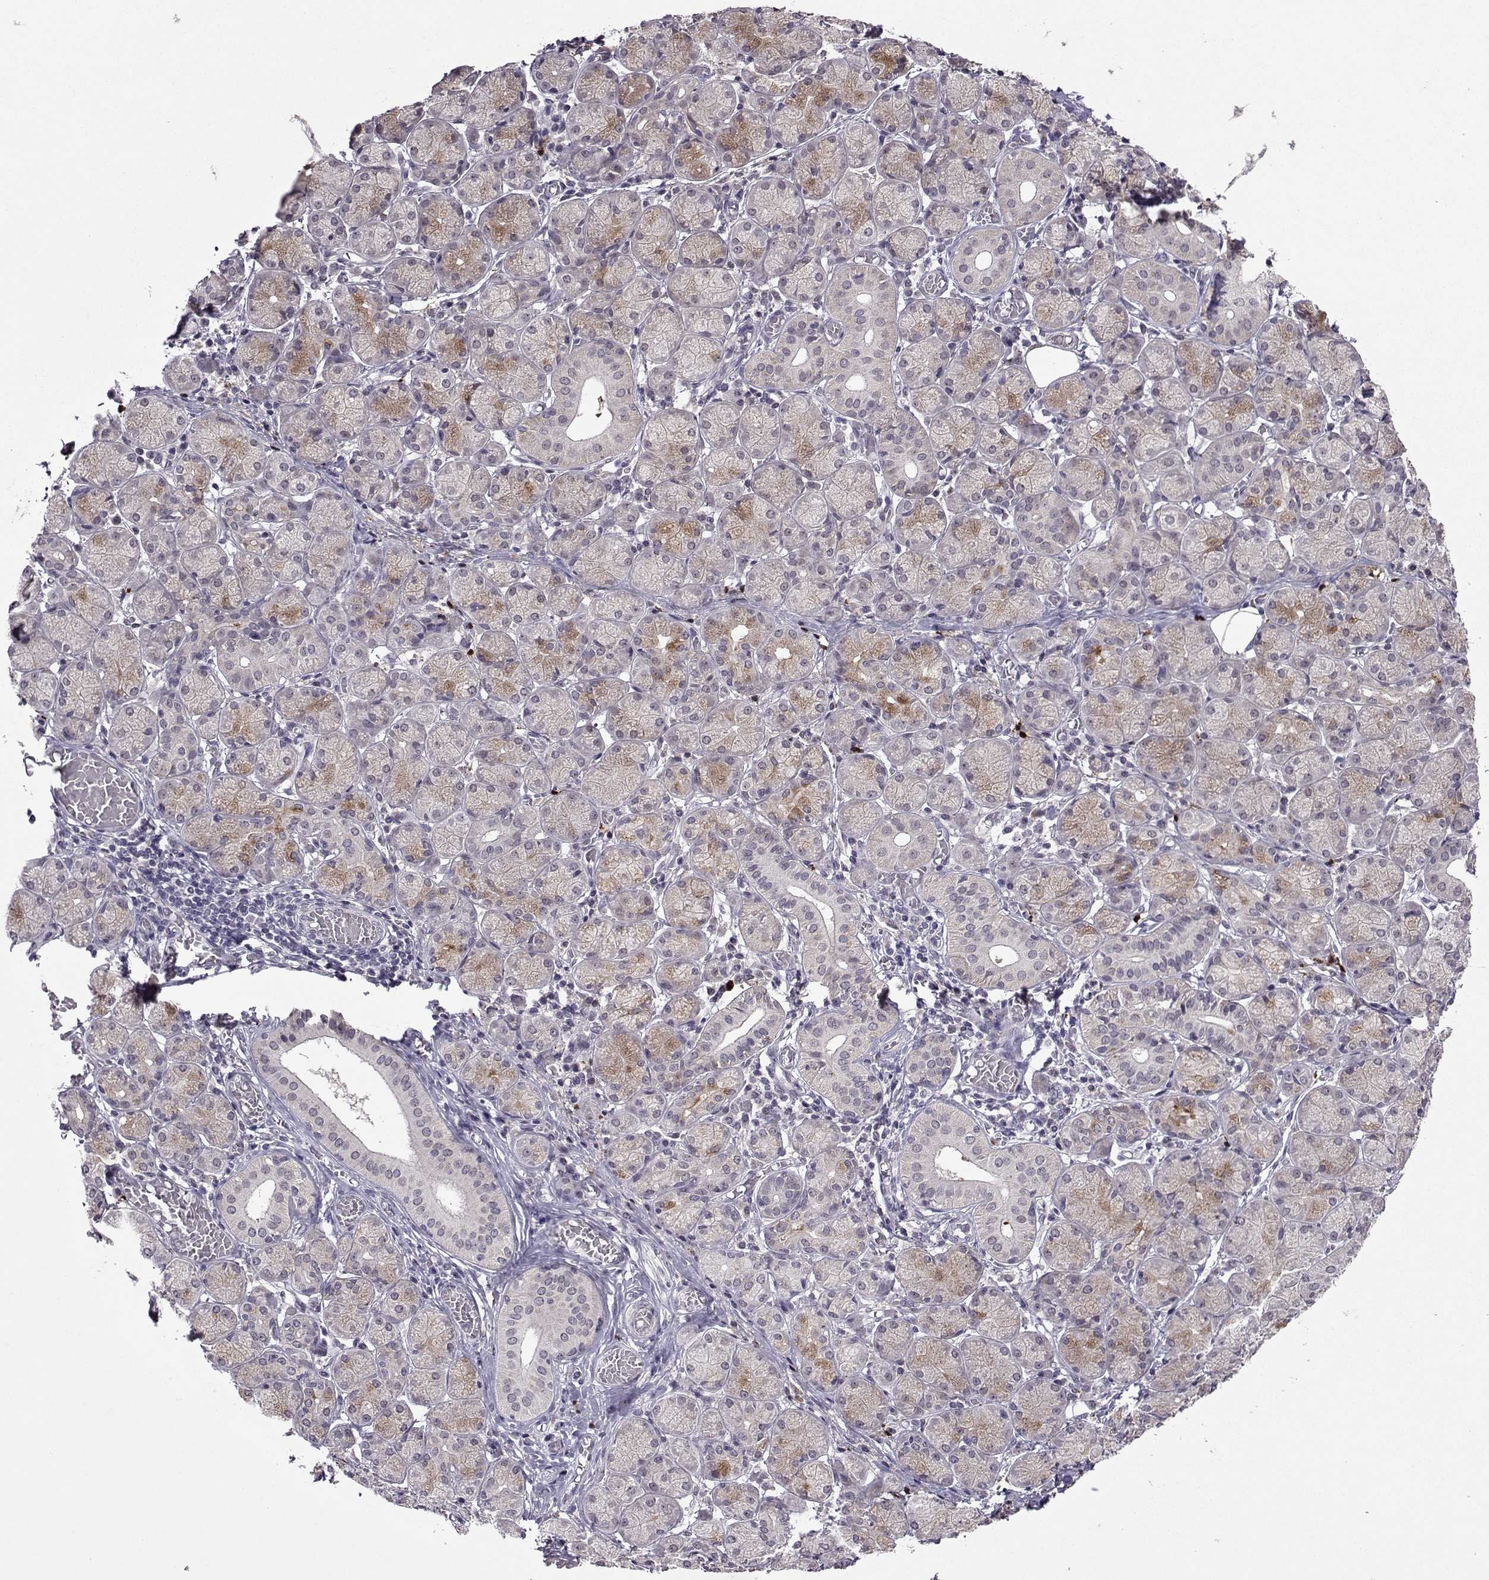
{"staining": {"intensity": "moderate", "quantity": "<25%", "location": "cytoplasmic/membranous"}, "tissue": "salivary gland", "cell_type": "Glandular cells", "image_type": "normal", "snomed": [{"axis": "morphology", "description": "Normal tissue, NOS"}, {"axis": "topography", "description": "Salivary gland"}, {"axis": "topography", "description": "Peripheral nerve tissue"}], "caption": "Protein staining of unremarkable salivary gland displays moderate cytoplasmic/membranous expression in approximately <25% of glandular cells. The protein is shown in brown color, while the nuclei are stained blue.", "gene": "CCL28", "patient": {"sex": "female", "age": 24}}